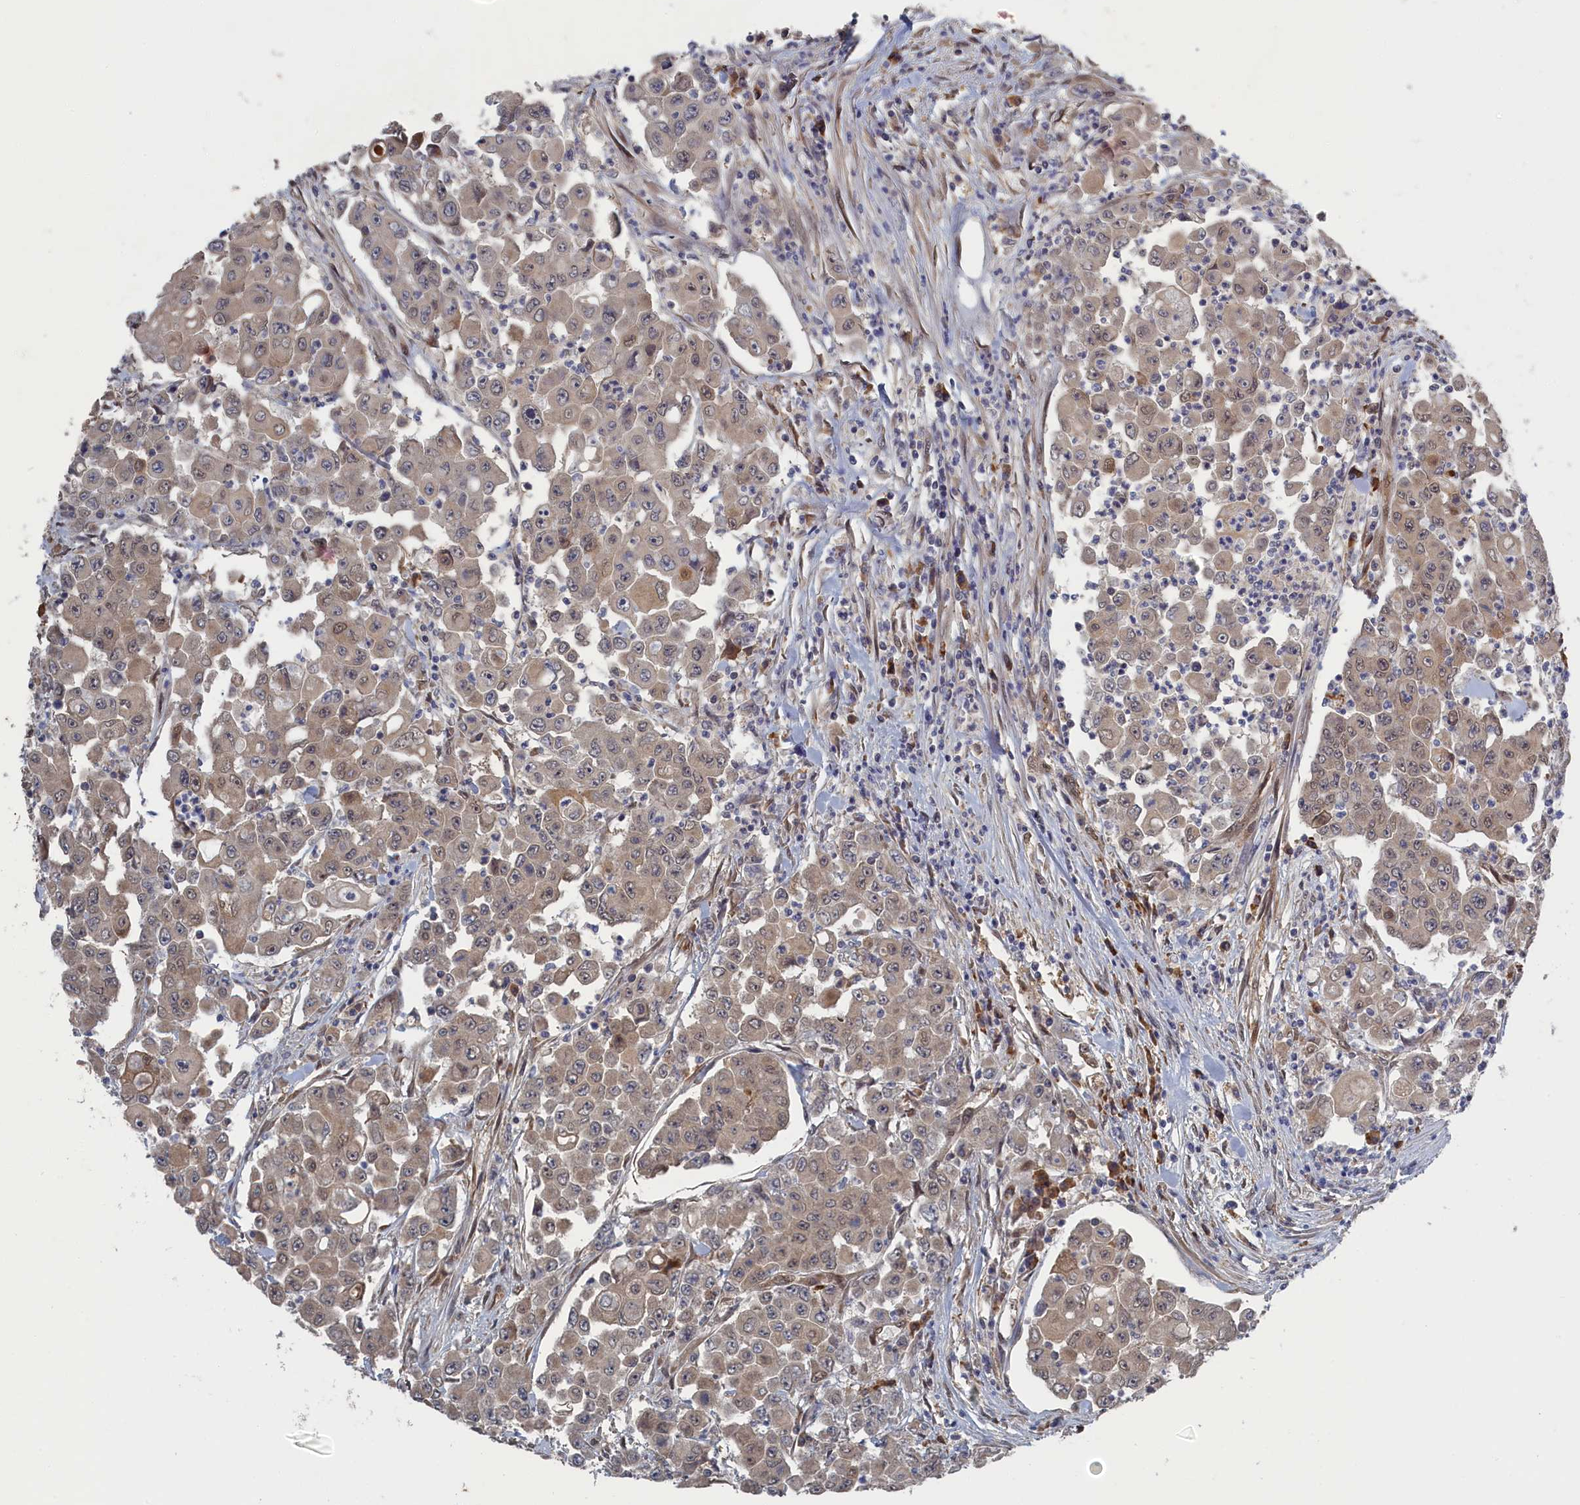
{"staining": {"intensity": "moderate", "quantity": "25%-75%", "location": "cytoplasmic/membranous,nuclear"}, "tissue": "colorectal cancer", "cell_type": "Tumor cells", "image_type": "cancer", "snomed": [{"axis": "morphology", "description": "Adenocarcinoma, NOS"}, {"axis": "topography", "description": "Colon"}], "caption": "High-power microscopy captured an immunohistochemistry micrograph of colorectal adenocarcinoma, revealing moderate cytoplasmic/membranous and nuclear positivity in approximately 25%-75% of tumor cells. The staining is performed using DAB brown chromogen to label protein expression. The nuclei are counter-stained blue using hematoxylin.", "gene": "IRGQ", "patient": {"sex": "male", "age": 51}}